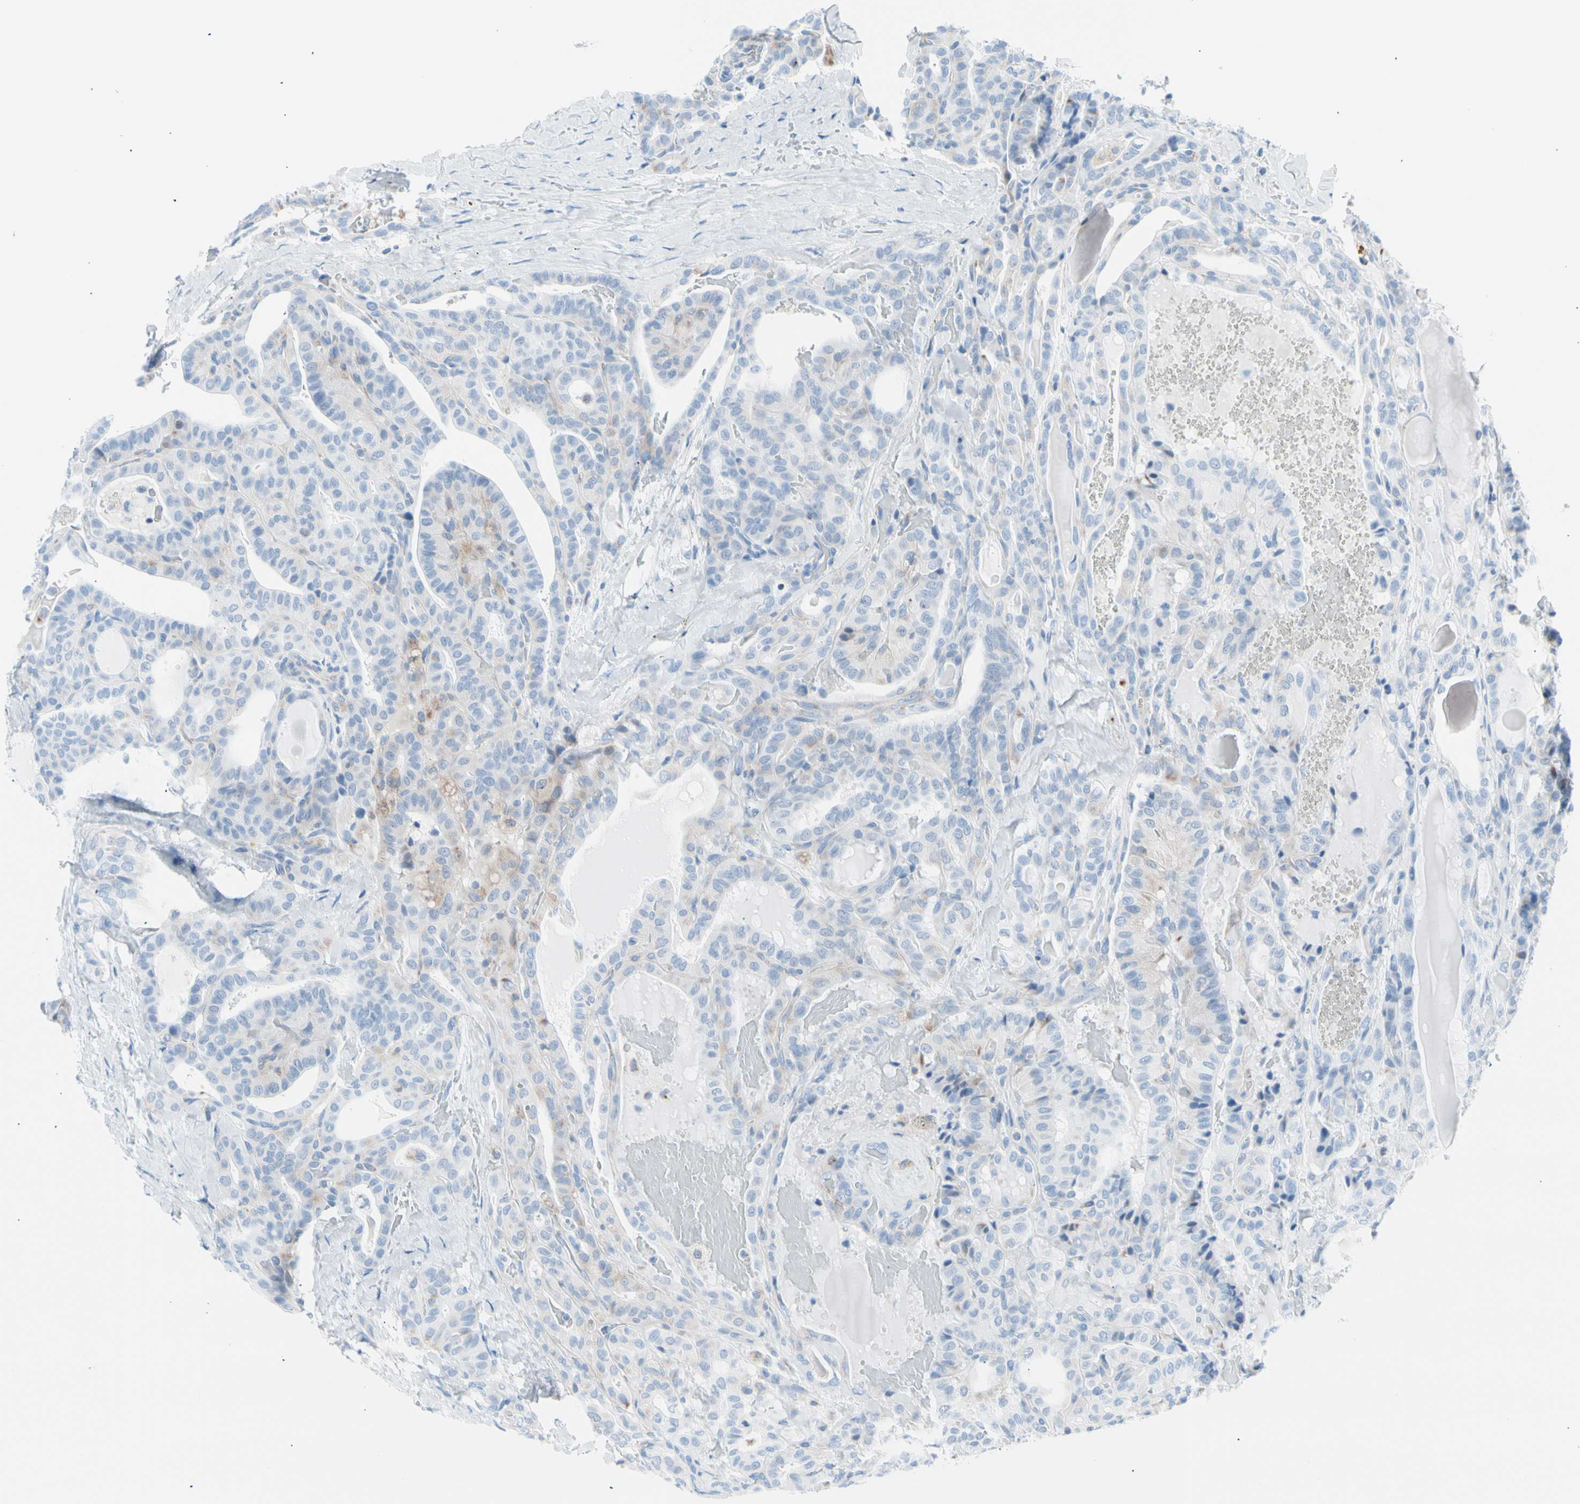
{"staining": {"intensity": "negative", "quantity": "none", "location": "none"}, "tissue": "thyroid cancer", "cell_type": "Tumor cells", "image_type": "cancer", "snomed": [{"axis": "morphology", "description": "Papillary adenocarcinoma, NOS"}, {"axis": "topography", "description": "Thyroid gland"}], "caption": "Immunohistochemical staining of thyroid cancer (papillary adenocarcinoma) reveals no significant positivity in tumor cells. (DAB (3,3'-diaminobenzidine) immunohistochemistry with hematoxylin counter stain).", "gene": "HK1", "patient": {"sex": "male", "age": 77}}